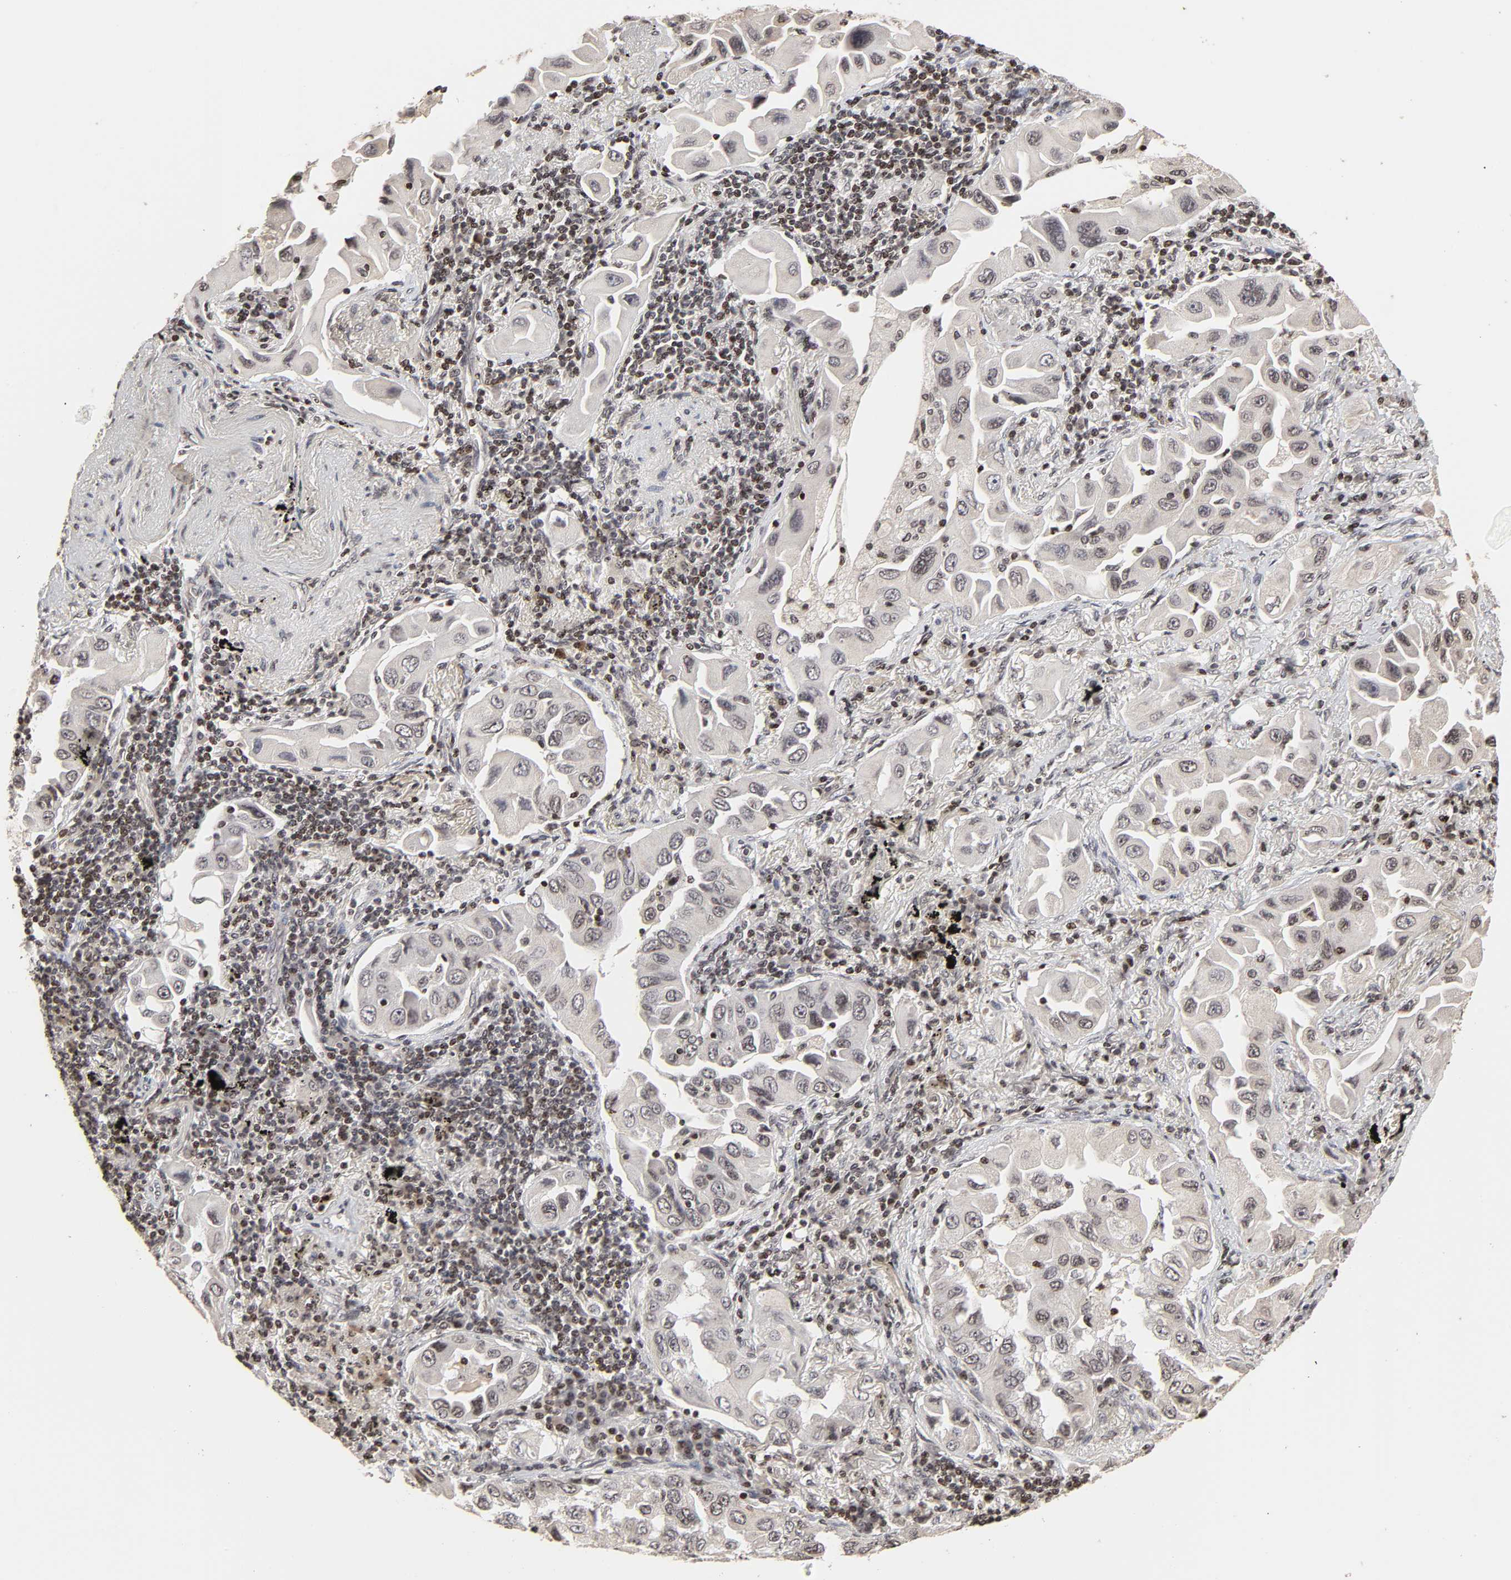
{"staining": {"intensity": "negative", "quantity": "none", "location": "none"}, "tissue": "lung cancer", "cell_type": "Tumor cells", "image_type": "cancer", "snomed": [{"axis": "morphology", "description": "Adenocarcinoma, NOS"}, {"axis": "topography", "description": "Lung"}], "caption": "IHC of human adenocarcinoma (lung) exhibits no expression in tumor cells. Brightfield microscopy of immunohistochemistry (IHC) stained with DAB (3,3'-diaminobenzidine) (brown) and hematoxylin (blue), captured at high magnification.", "gene": "ZNF473", "patient": {"sex": "female", "age": 65}}